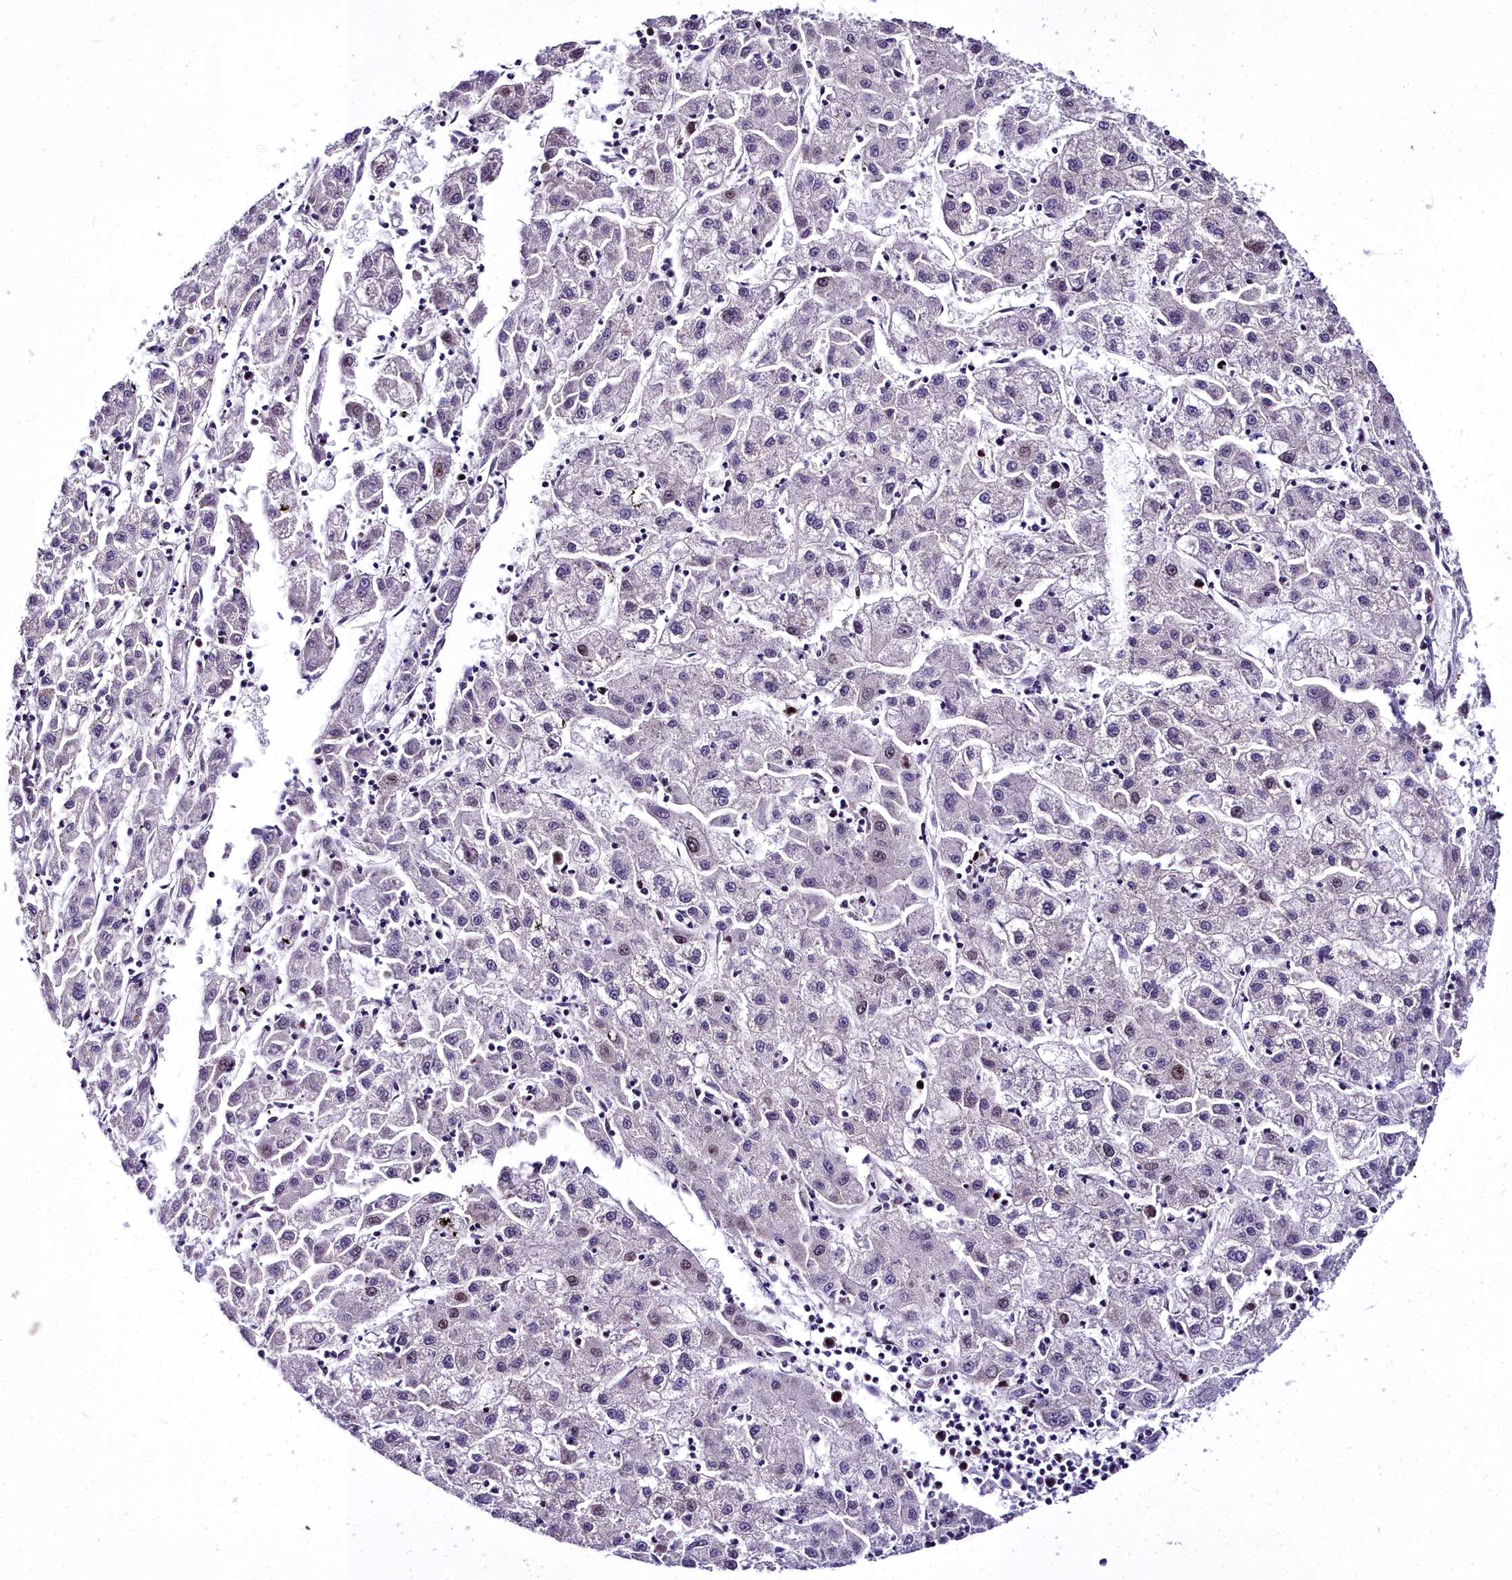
{"staining": {"intensity": "moderate", "quantity": "<25%", "location": "nuclear"}, "tissue": "liver cancer", "cell_type": "Tumor cells", "image_type": "cancer", "snomed": [{"axis": "morphology", "description": "Carcinoma, Hepatocellular, NOS"}, {"axis": "topography", "description": "Liver"}], "caption": "Liver cancer stained for a protein (brown) exhibits moderate nuclear positive expression in approximately <25% of tumor cells.", "gene": "TRIML2", "patient": {"sex": "male", "age": 72}}